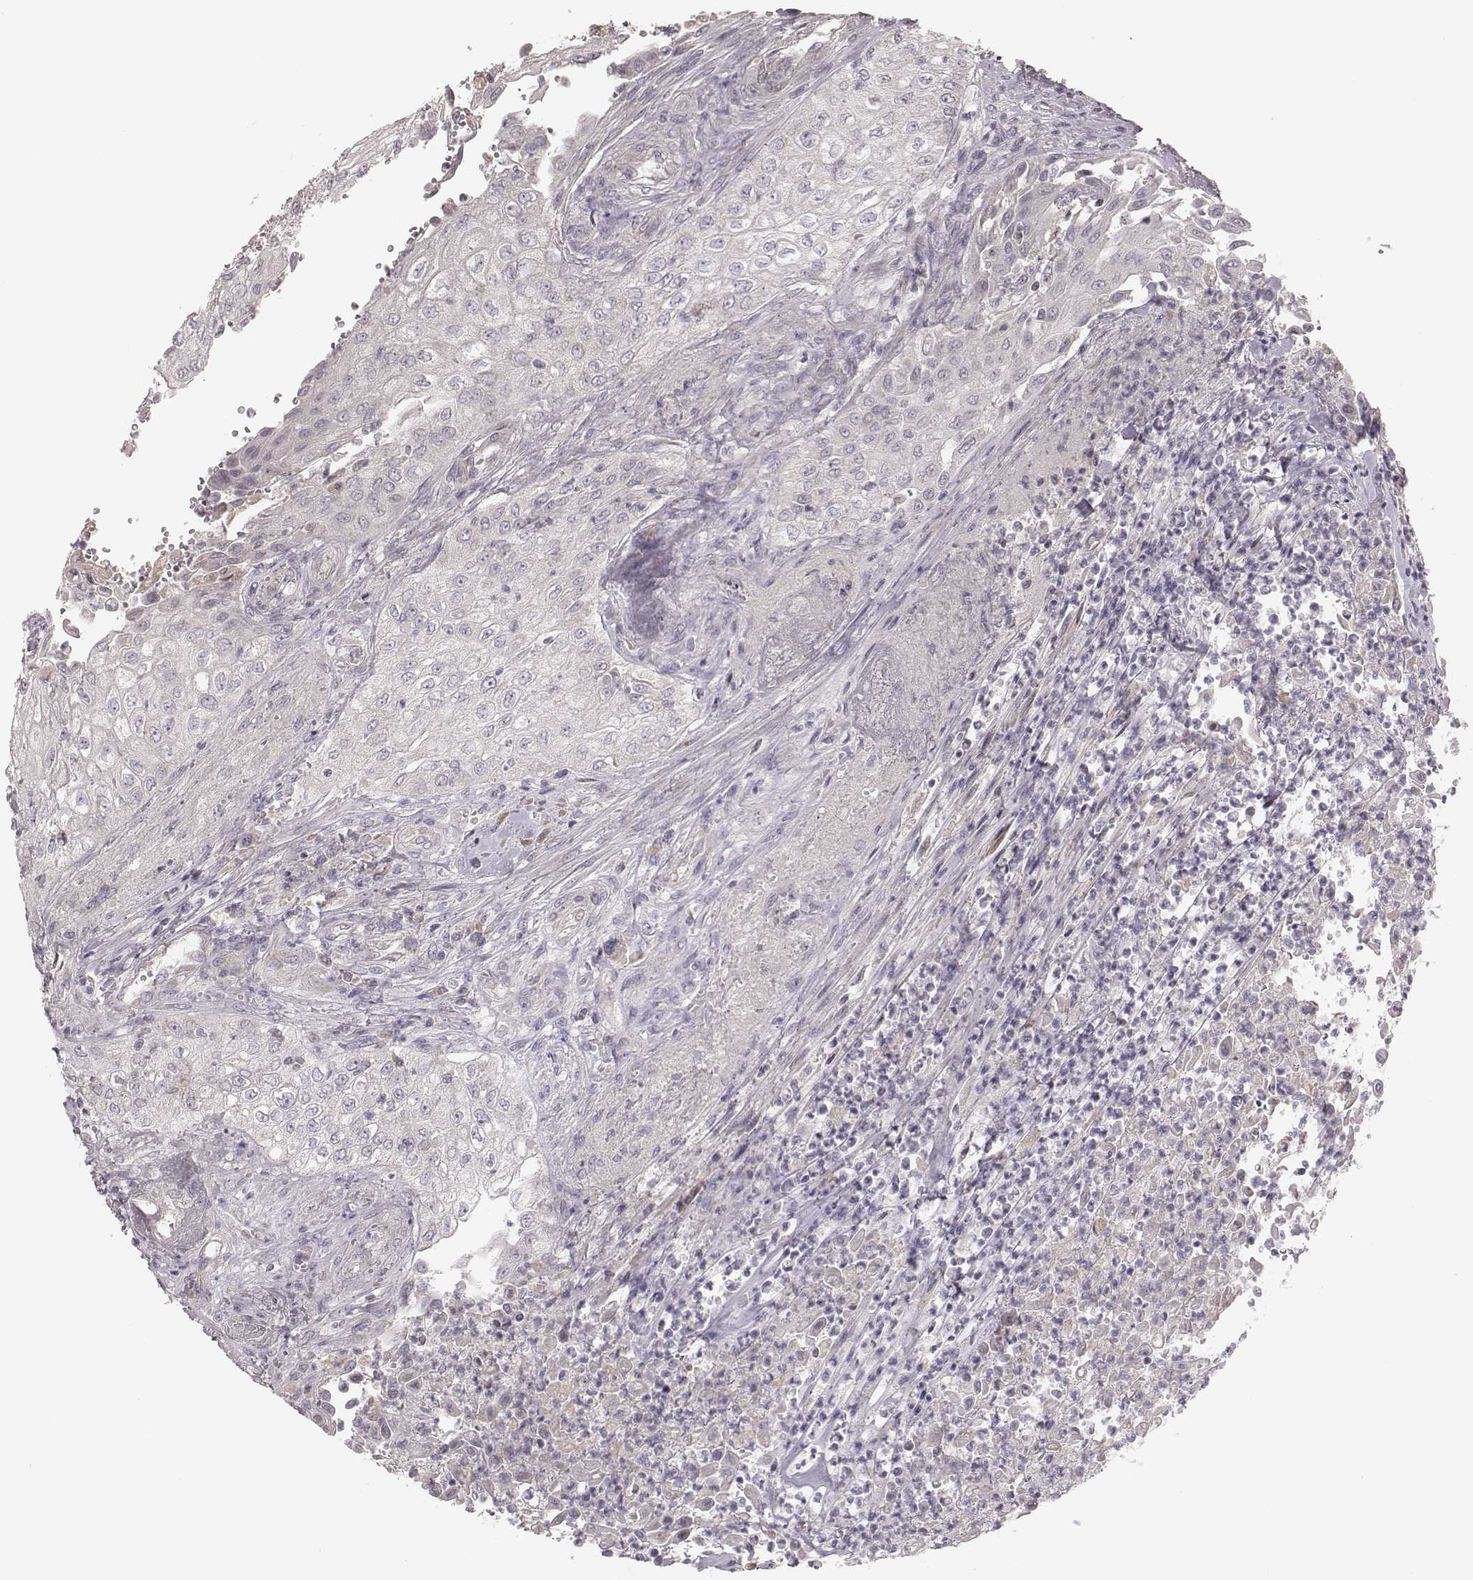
{"staining": {"intensity": "negative", "quantity": "none", "location": "none"}, "tissue": "urothelial cancer", "cell_type": "Tumor cells", "image_type": "cancer", "snomed": [{"axis": "morphology", "description": "Urothelial carcinoma, High grade"}, {"axis": "topography", "description": "Urinary bladder"}], "caption": "Human urothelial carcinoma (high-grade) stained for a protein using immunohistochemistry demonstrates no staining in tumor cells.", "gene": "MRPS27", "patient": {"sex": "male", "age": 62}}